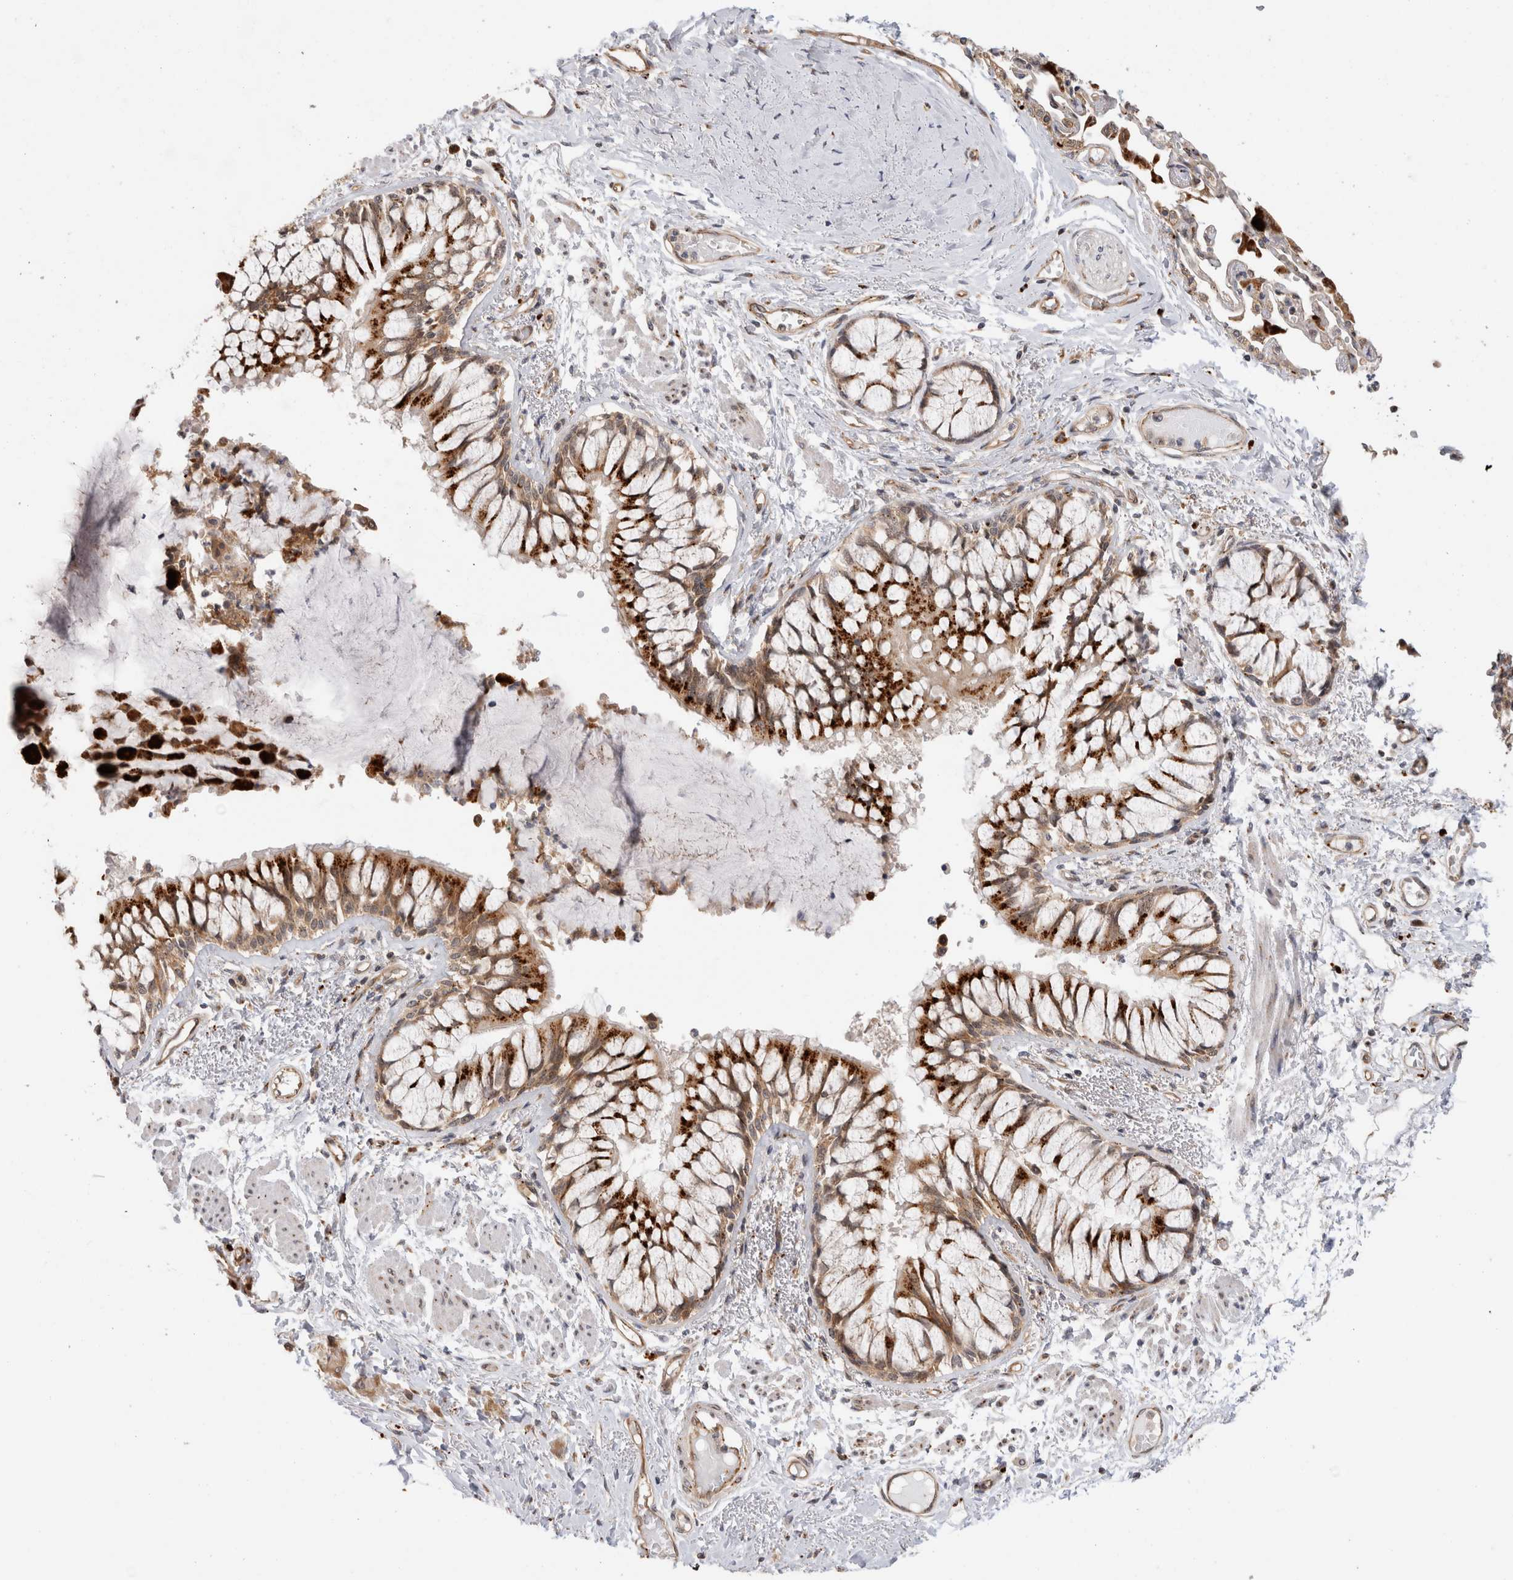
{"staining": {"intensity": "strong", "quantity": ">75%", "location": "cytoplasmic/membranous"}, "tissue": "bronchus", "cell_type": "Respiratory epithelial cells", "image_type": "normal", "snomed": [{"axis": "morphology", "description": "Normal tissue, NOS"}, {"axis": "topography", "description": "Cartilage tissue"}, {"axis": "topography", "description": "Bronchus"}, {"axis": "topography", "description": "Lung"}], "caption": "Protein expression analysis of benign bronchus demonstrates strong cytoplasmic/membranous positivity in approximately >75% of respiratory epithelial cells. (Stains: DAB (3,3'-diaminobenzidine) in brown, nuclei in blue, Microscopy: brightfield microscopy at high magnification).", "gene": "ACTL9", "patient": {"sex": "male", "age": 64}}